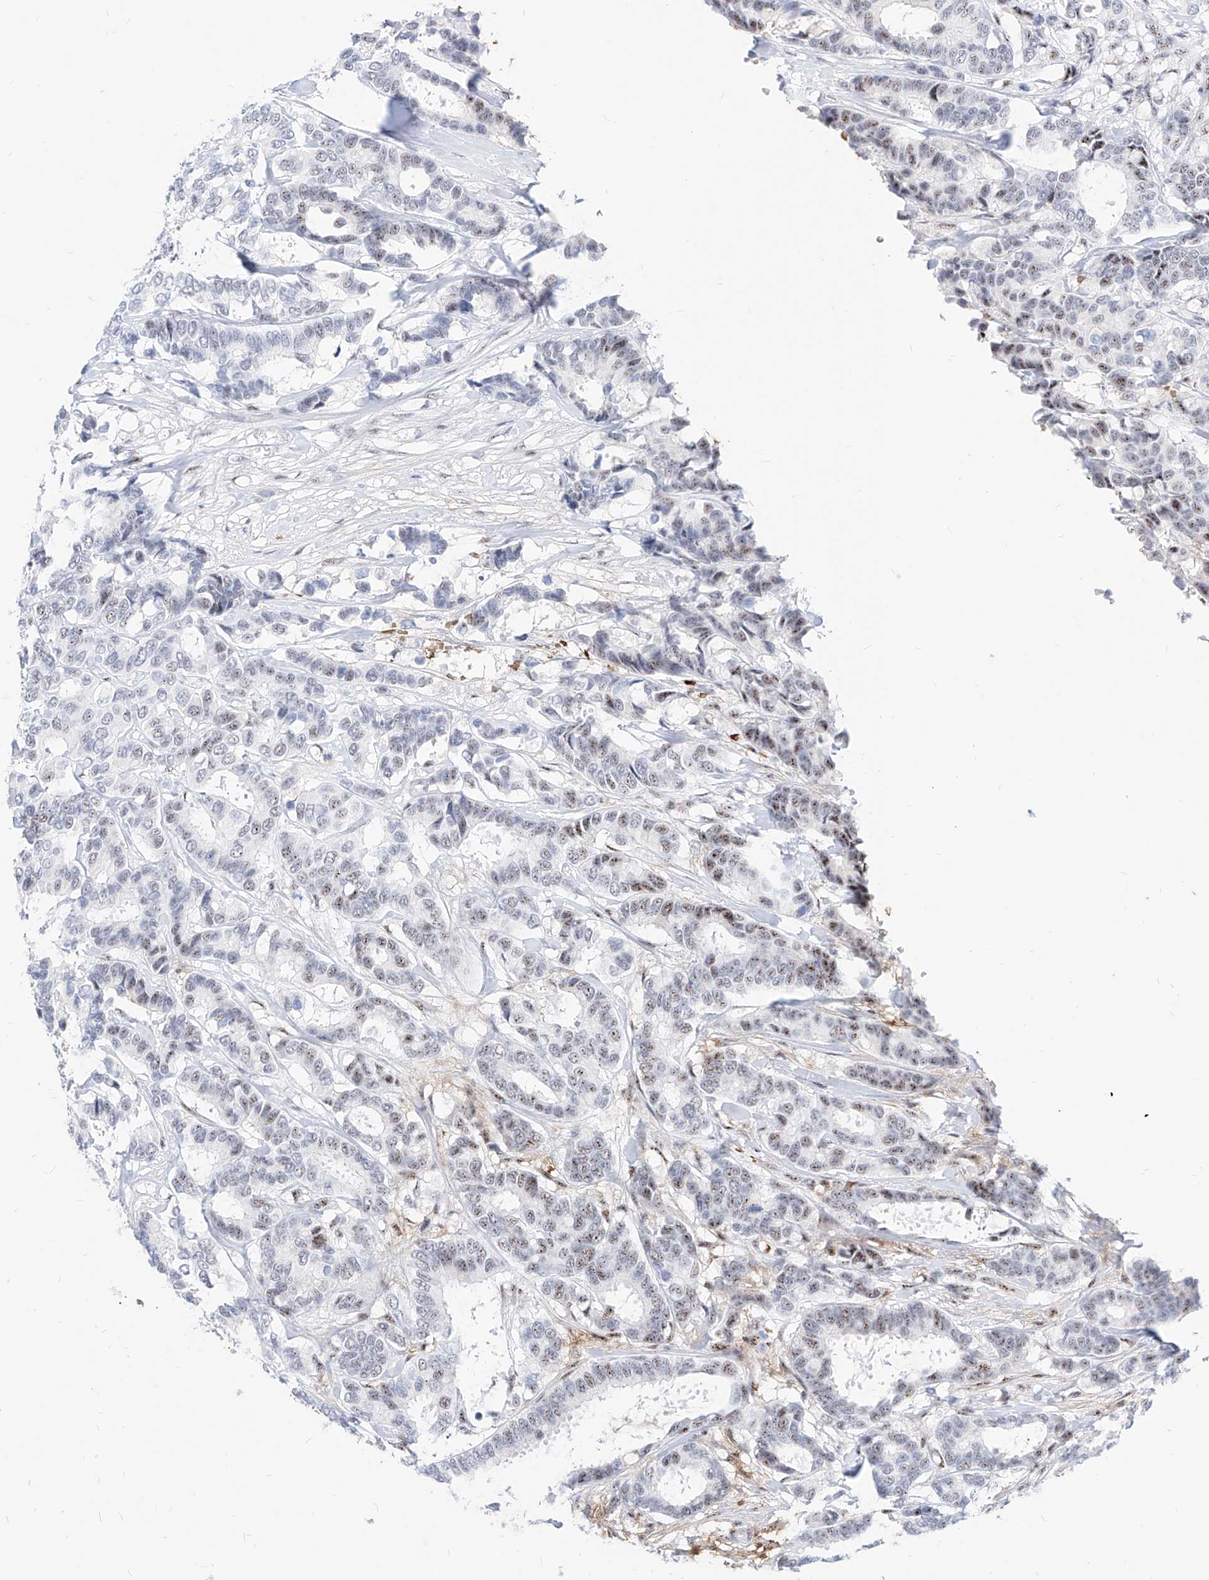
{"staining": {"intensity": "weak", "quantity": "25%-75%", "location": "nuclear"}, "tissue": "breast cancer", "cell_type": "Tumor cells", "image_type": "cancer", "snomed": [{"axis": "morphology", "description": "Duct carcinoma"}, {"axis": "topography", "description": "Breast"}], "caption": "Breast intraductal carcinoma tissue reveals weak nuclear expression in about 25%-75% of tumor cells", "gene": "ZFP42", "patient": {"sex": "female", "age": 87}}